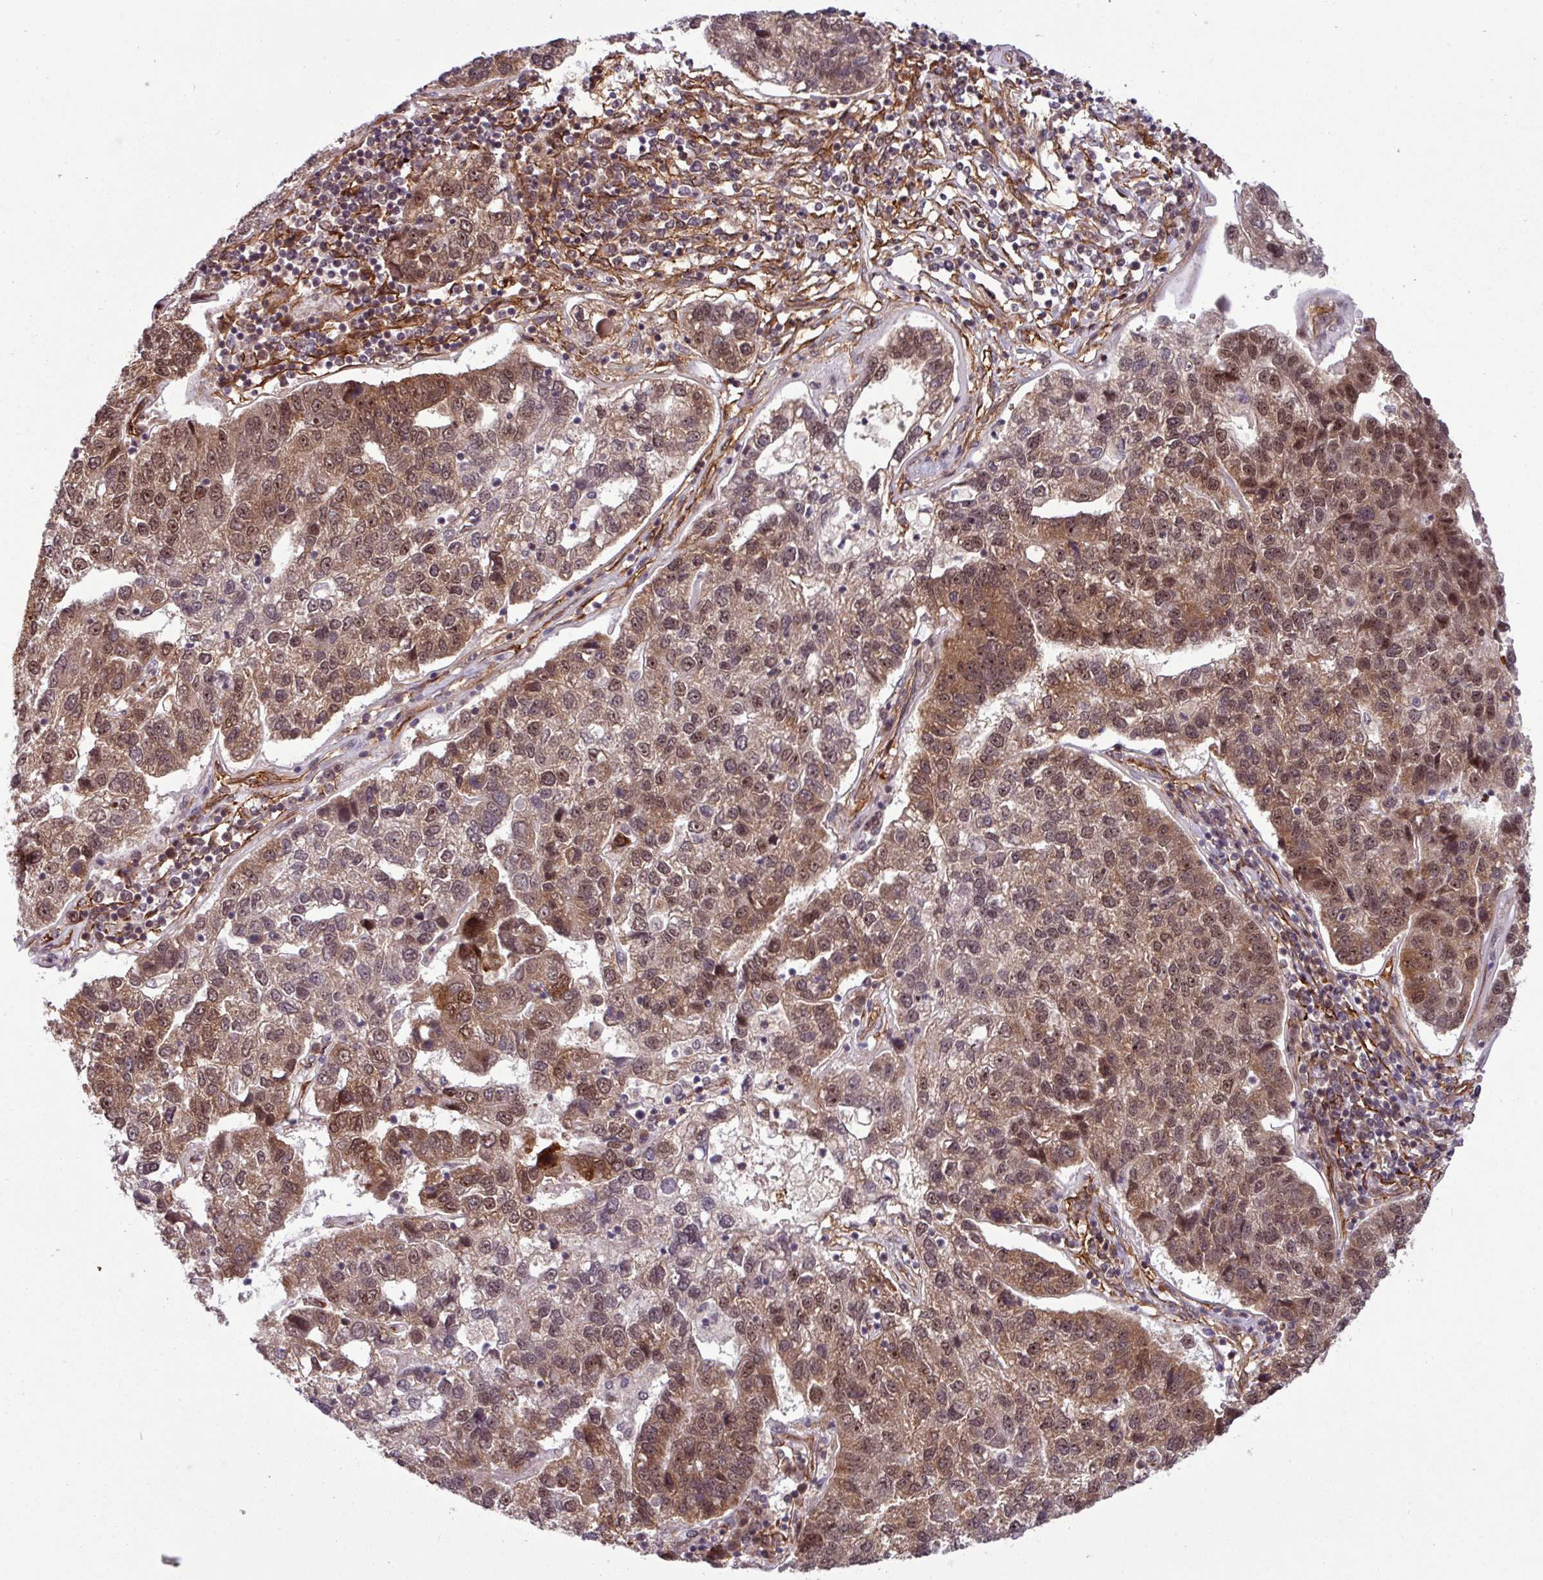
{"staining": {"intensity": "moderate", "quantity": "25%-75%", "location": "cytoplasmic/membranous,nuclear"}, "tissue": "pancreatic cancer", "cell_type": "Tumor cells", "image_type": "cancer", "snomed": [{"axis": "morphology", "description": "Adenocarcinoma, NOS"}, {"axis": "topography", "description": "Pancreas"}], "caption": "Protein expression analysis of adenocarcinoma (pancreatic) shows moderate cytoplasmic/membranous and nuclear staining in about 25%-75% of tumor cells. (DAB IHC with brightfield microscopy, high magnification).", "gene": "C7orf50", "patient": {"sex": "female", "age": 61}}